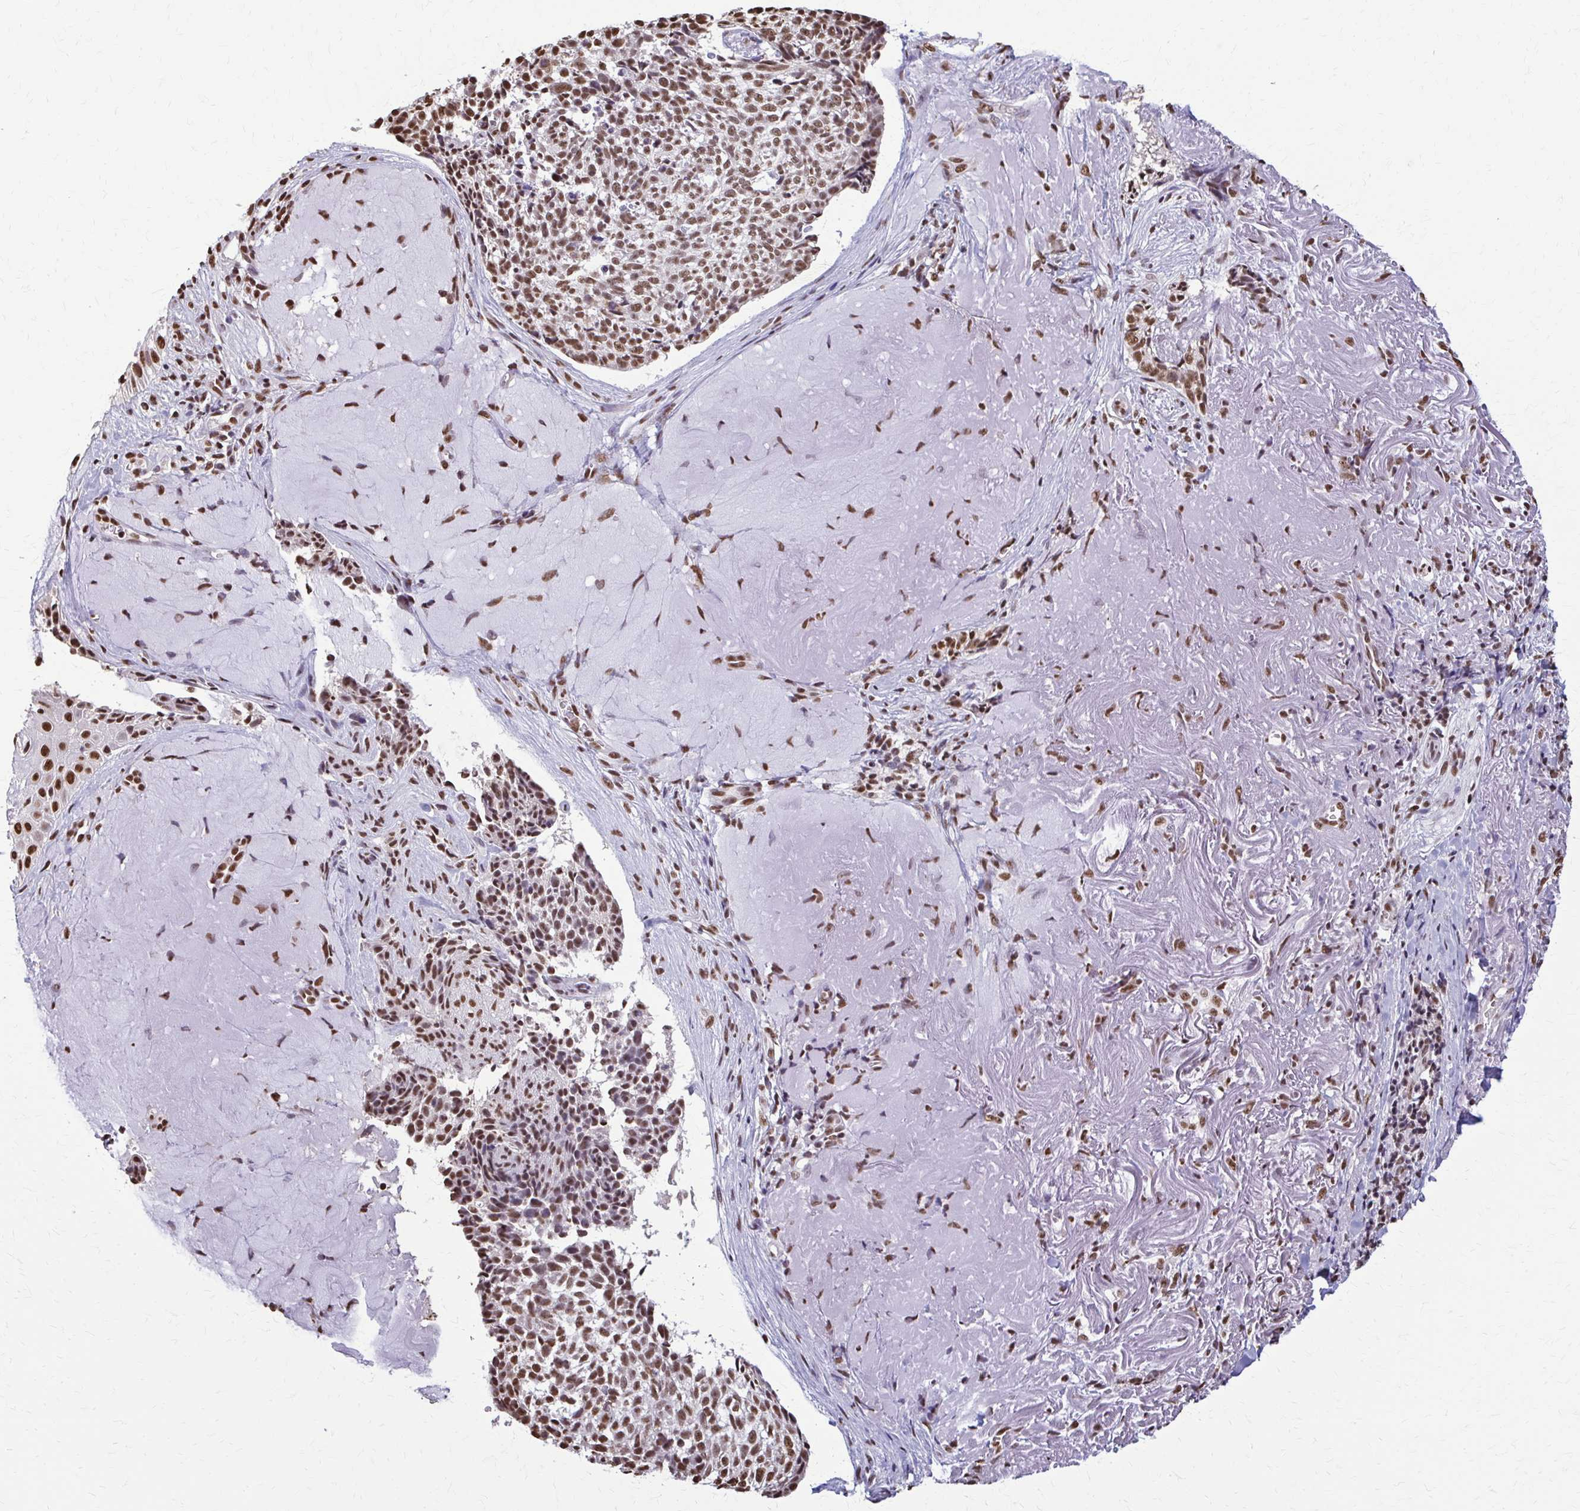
{"staining": {"intensity": "moderate", "quantity": ">75%", "location": "nuclear"}, "tissue": "skin cancer", "cell_type": "Tumor cells", "image_type": "cancer", "snomed": [{"axis": "morphology", "description": "Basal cell carcinoma"}, {"axis": "topography", "description": "Skin"}, {"axis": "topography", "description": "Skin of face"}], "caption": "The histopathology image demonstrates staining of skin basal cell carcinoma, revealing moderate nuclear protein staining (brown color) within tumor cells.", "gene": "SNRPA", "patient": {"sex": "female", "age": 95}}